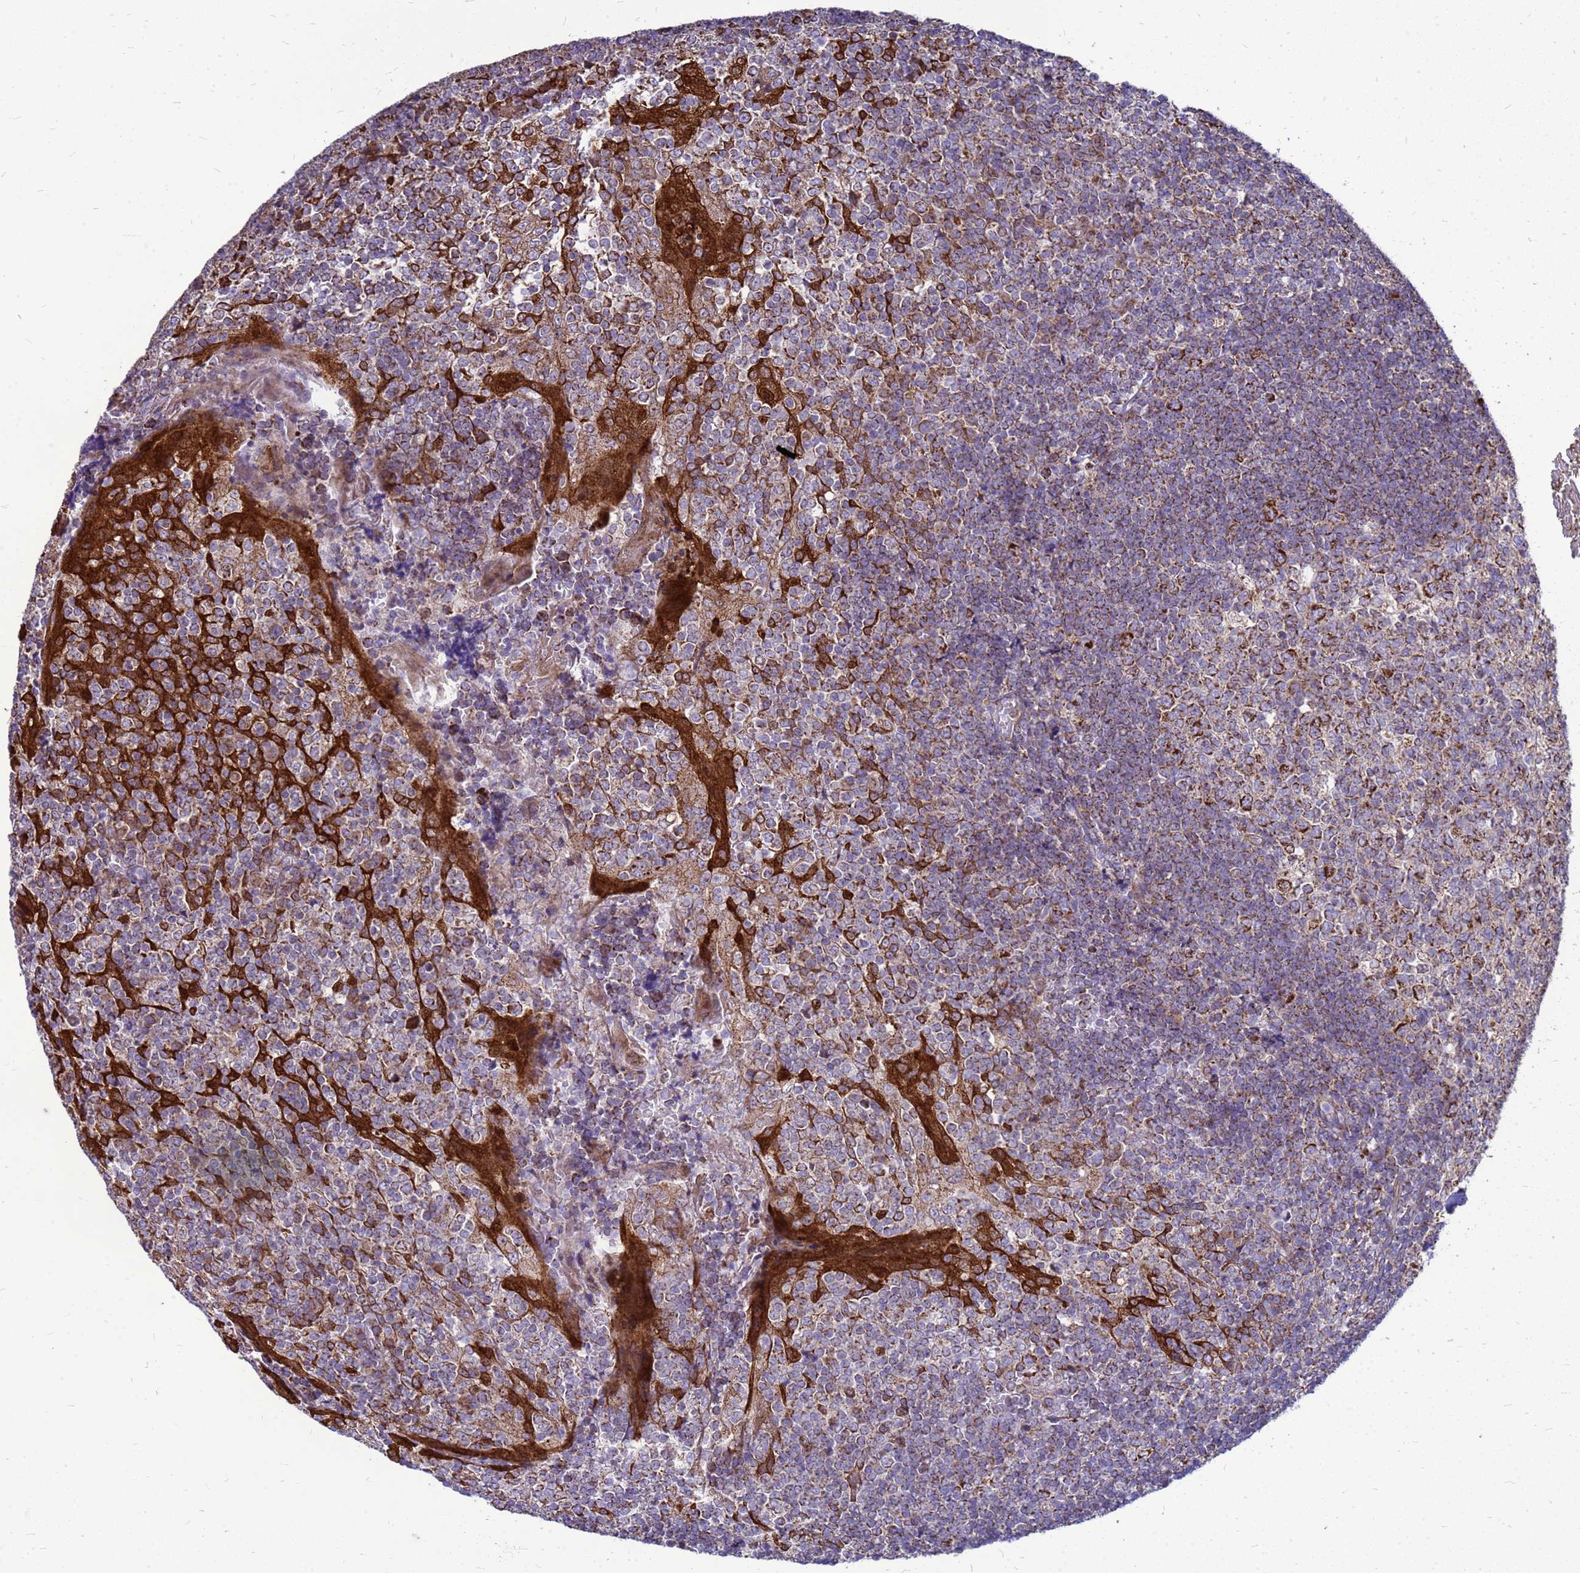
{"staining": {"intensity": "strong", "quantity": "<25%", "location": "cytoplasmic/membranous"}, "tissue": "tonsil", "cell_type": "Germinal center cells", "image_type": "normal", "snomed": [{"axis": "morphology", "description": "Normal tissue, NOS"}, {"axis": "topography", "description": "Tonsil"}], "caption": "Human tonsil stained with a protein marker reveals strong staining in germinal center cells.", "gene": "FSTL4", "patient": {"sex": "female", "age": 19}}